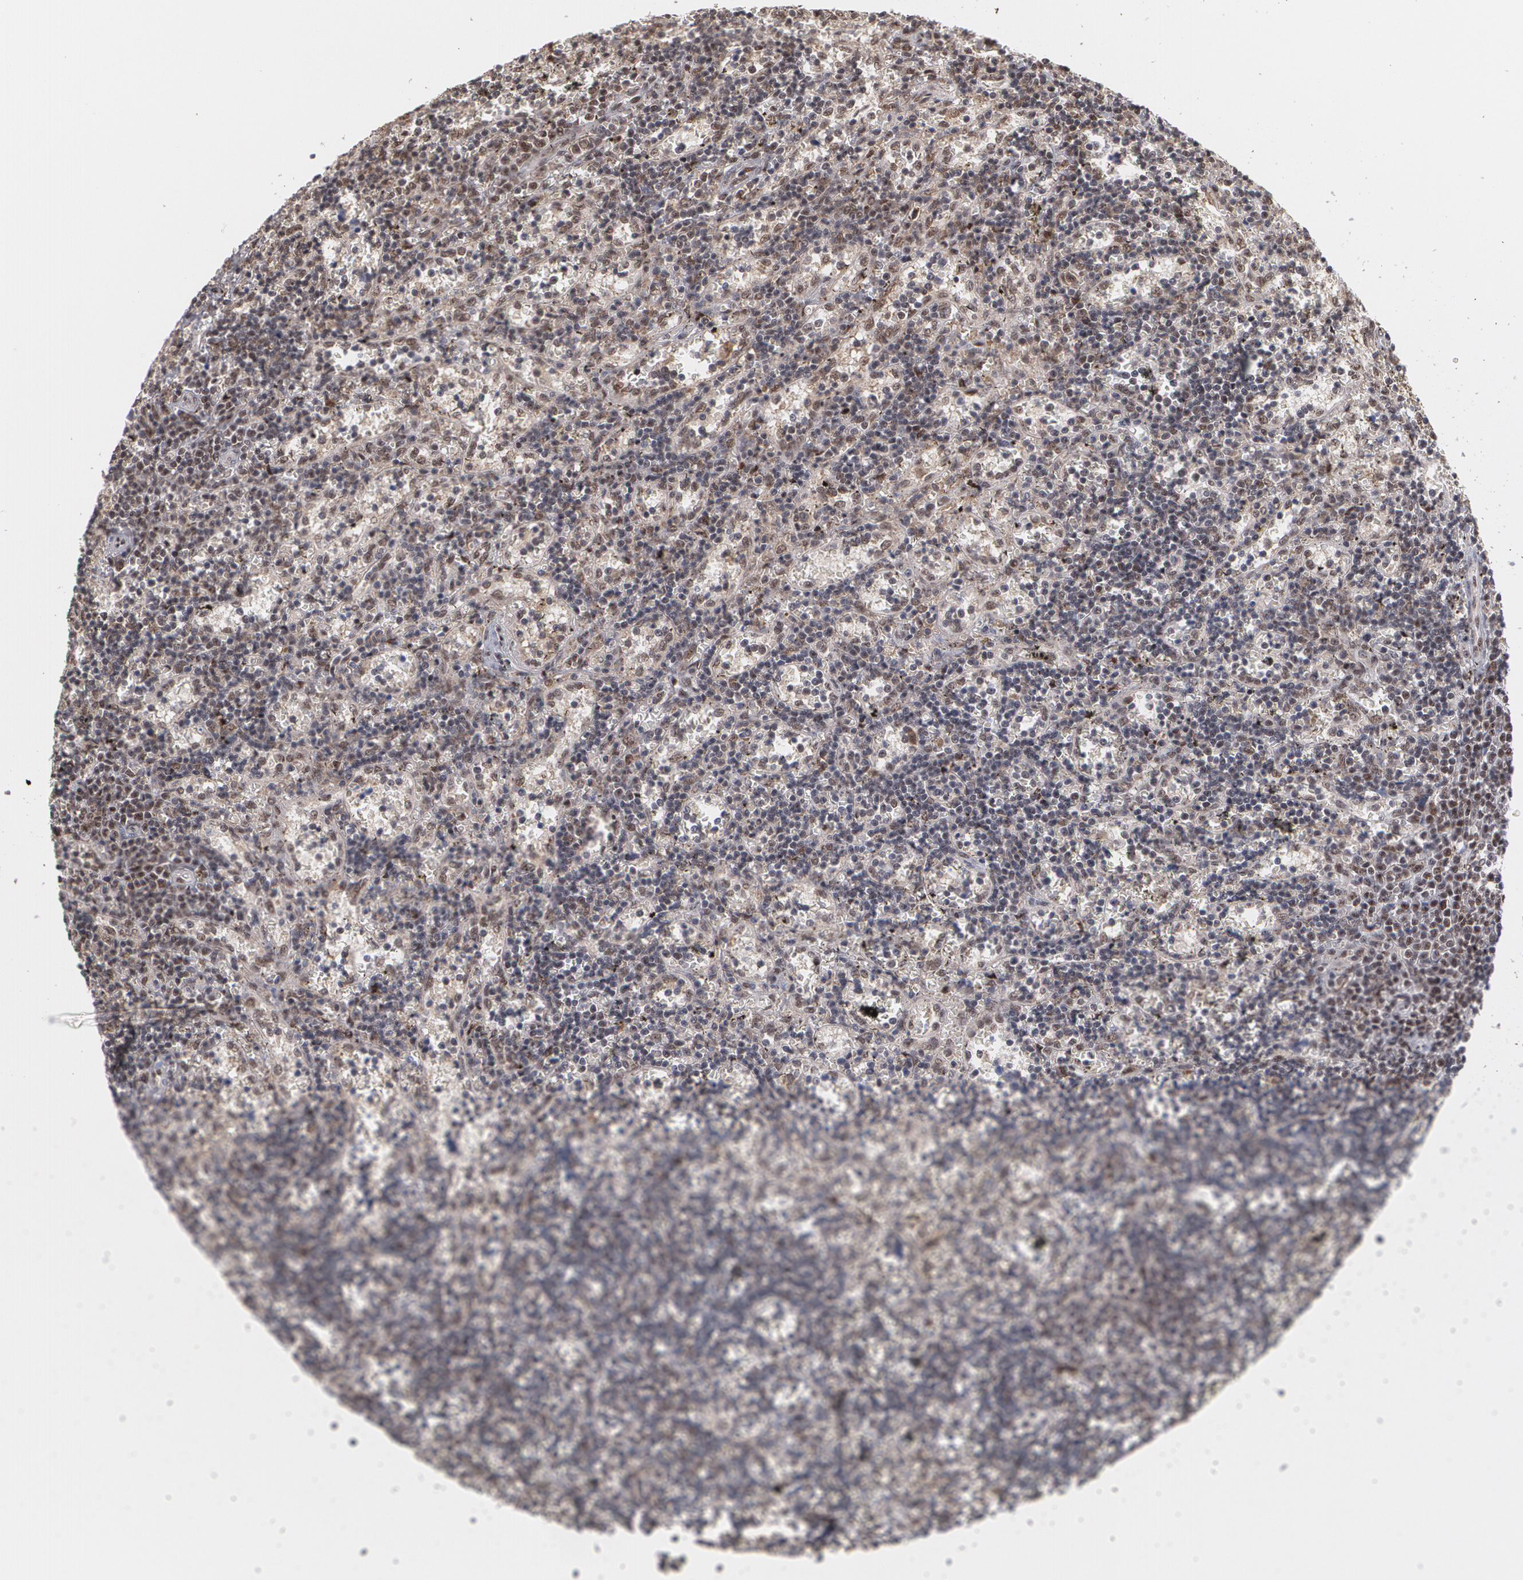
{"staining": {"intensity": "weak", "quantity": "<25%", "location": "nuclear"}, "tissue": "lymphoma", "cell_type": "Tumor cells", "image_type": "cancer", "snomed": [{"axis": "morphology", "description": "Malignant lymphoma, non-Hodgkin's type, Low grade"}, {"axis": "topography", "description": "Spleen"}], "caption": "Lymphoma was stained to show a protein in brown. There is no significant expression in tumor cells.", "gene": "ZNF234", "patient": {"sex": "male", "age": 60}}